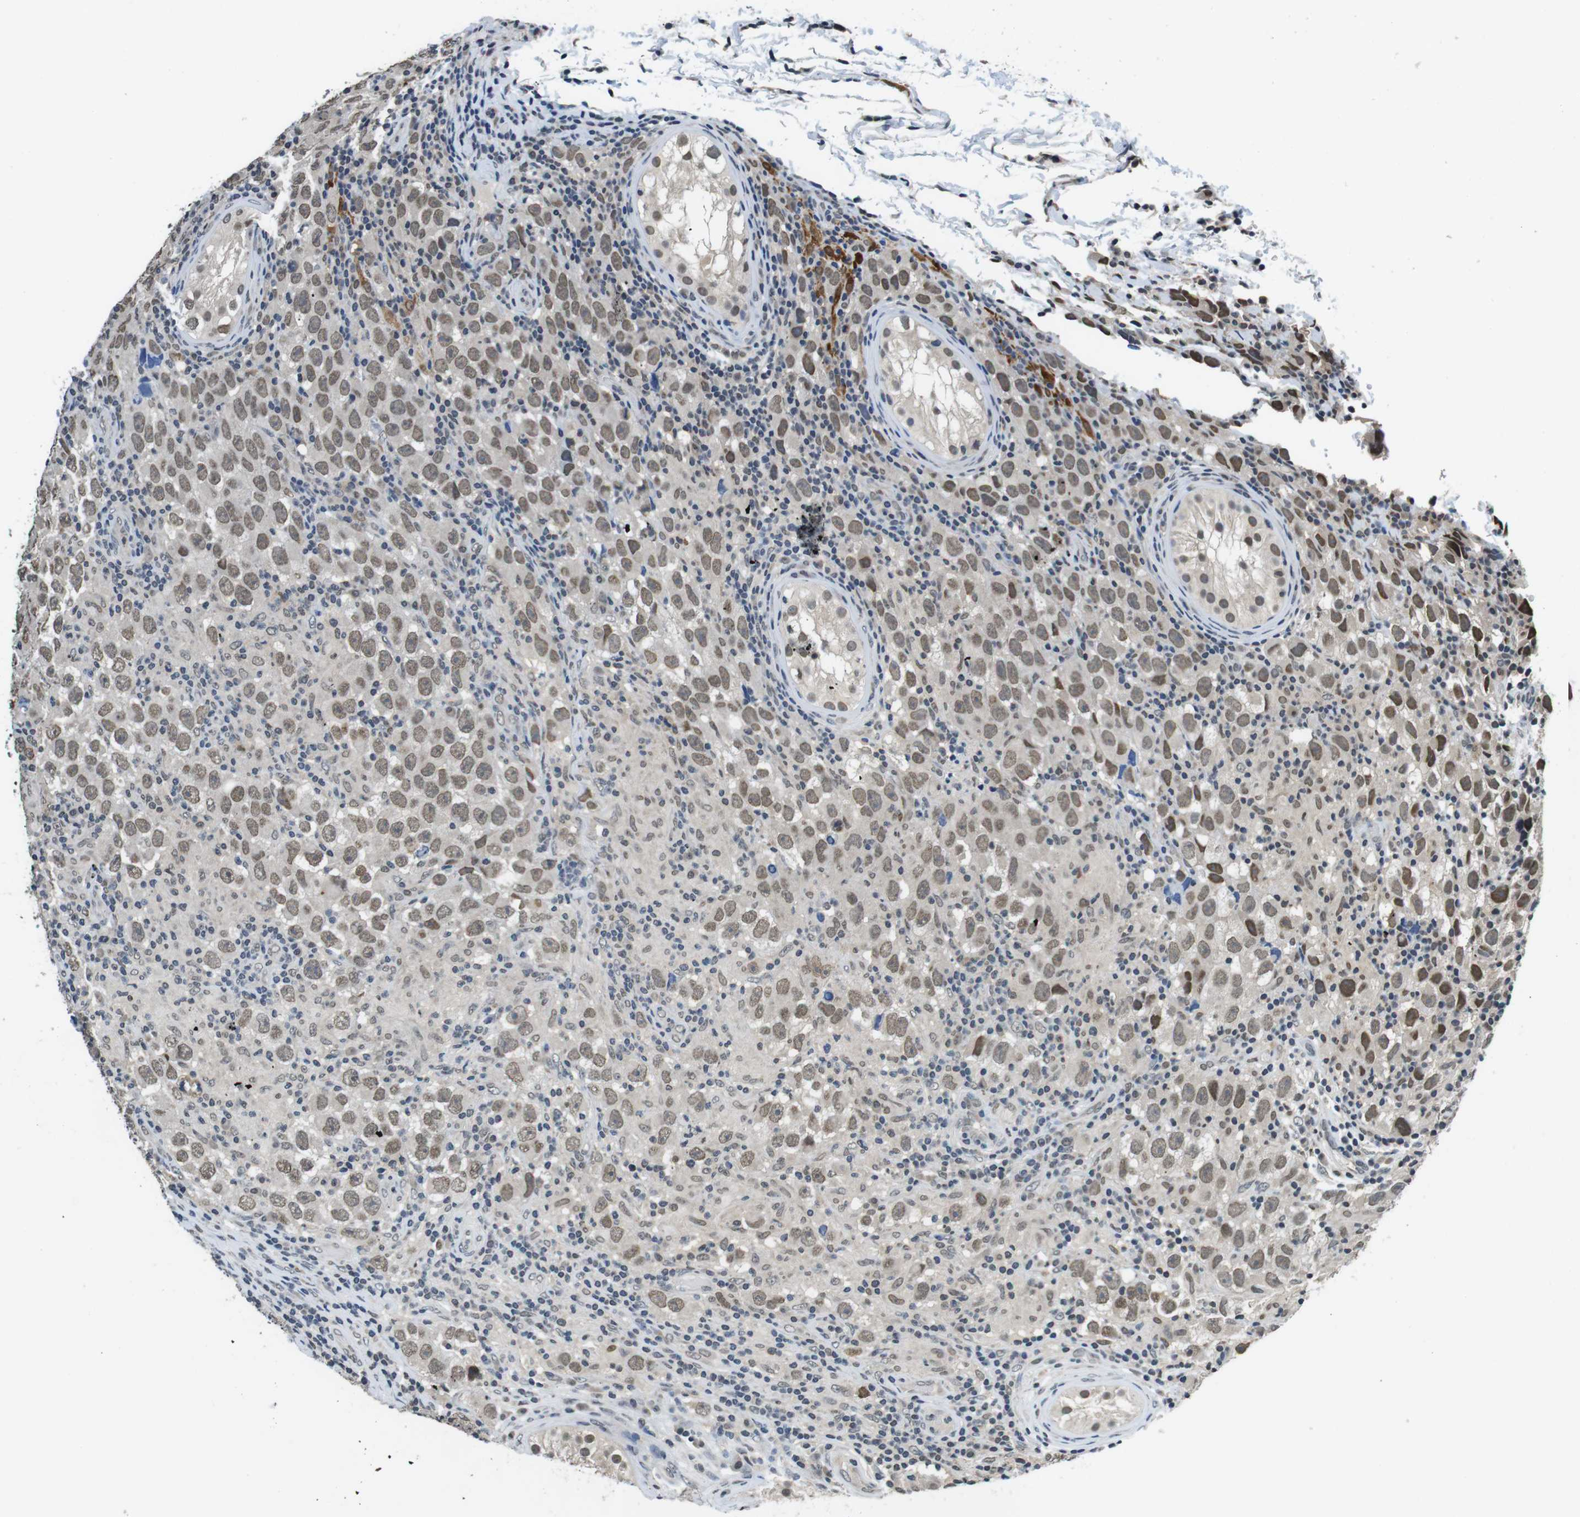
{"staining": {"intensity": "weak", "quantity": ">75%", "location": "nuclear"}, "tissue": "testis cancer", "cell_type": "Tumor cells", "image_type": "cancer", "snomed": [{"axis": "morphology", "description": "Carcinoma, Embryonal, NOS"}, {"axis": "topography", "description": "Testis"}], "caption": "There is low levels of weak nuclear expression in tumor cells of embryonal carcinoma (testis), as demonstrated by immunohistochemical staining (brown color).", "gene": "NEK4", "patient": {"sex": "male", "age": 21}}